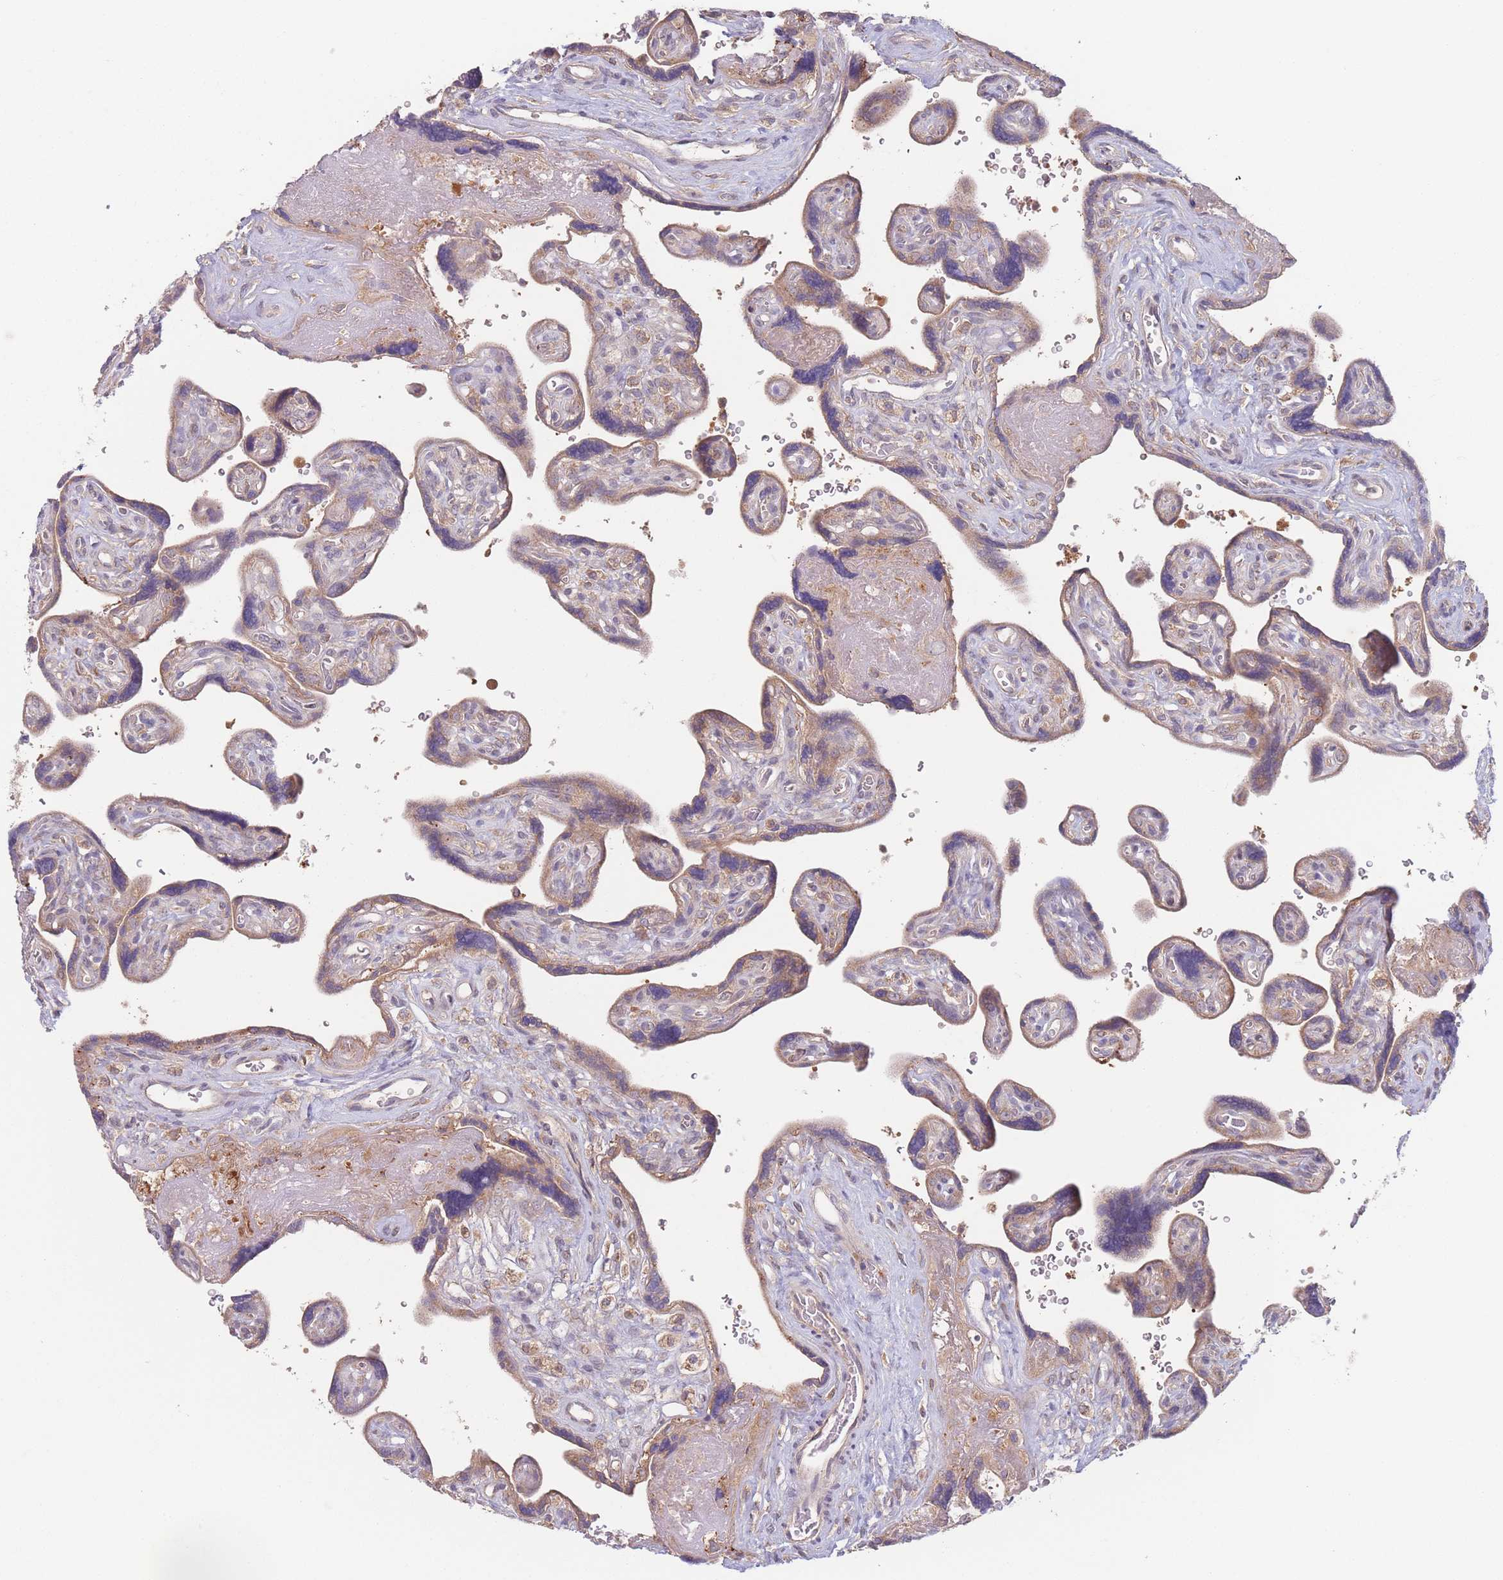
{"staining": {"intensity": "moderate", "quantity": ">75%", "location": "cytoplasmic/membranous"}, "tissue": "placenta", "cell_type": "Trophoblastic cells", "image_type": "normal", "snomed": [{"axis": "morphology", "description": "Normal tissue, NOS"}, {"axis": "topography", "description": "Placenta"}], "caption": "Immunohistochemistry of benign placenta demonstrates medium levels of moderate cytoplasmic/membranous positivity in approximately >75% of trophoblastic cells.", "gene": "PPM1A", "patient": {"sex": "female", "age": 39}}